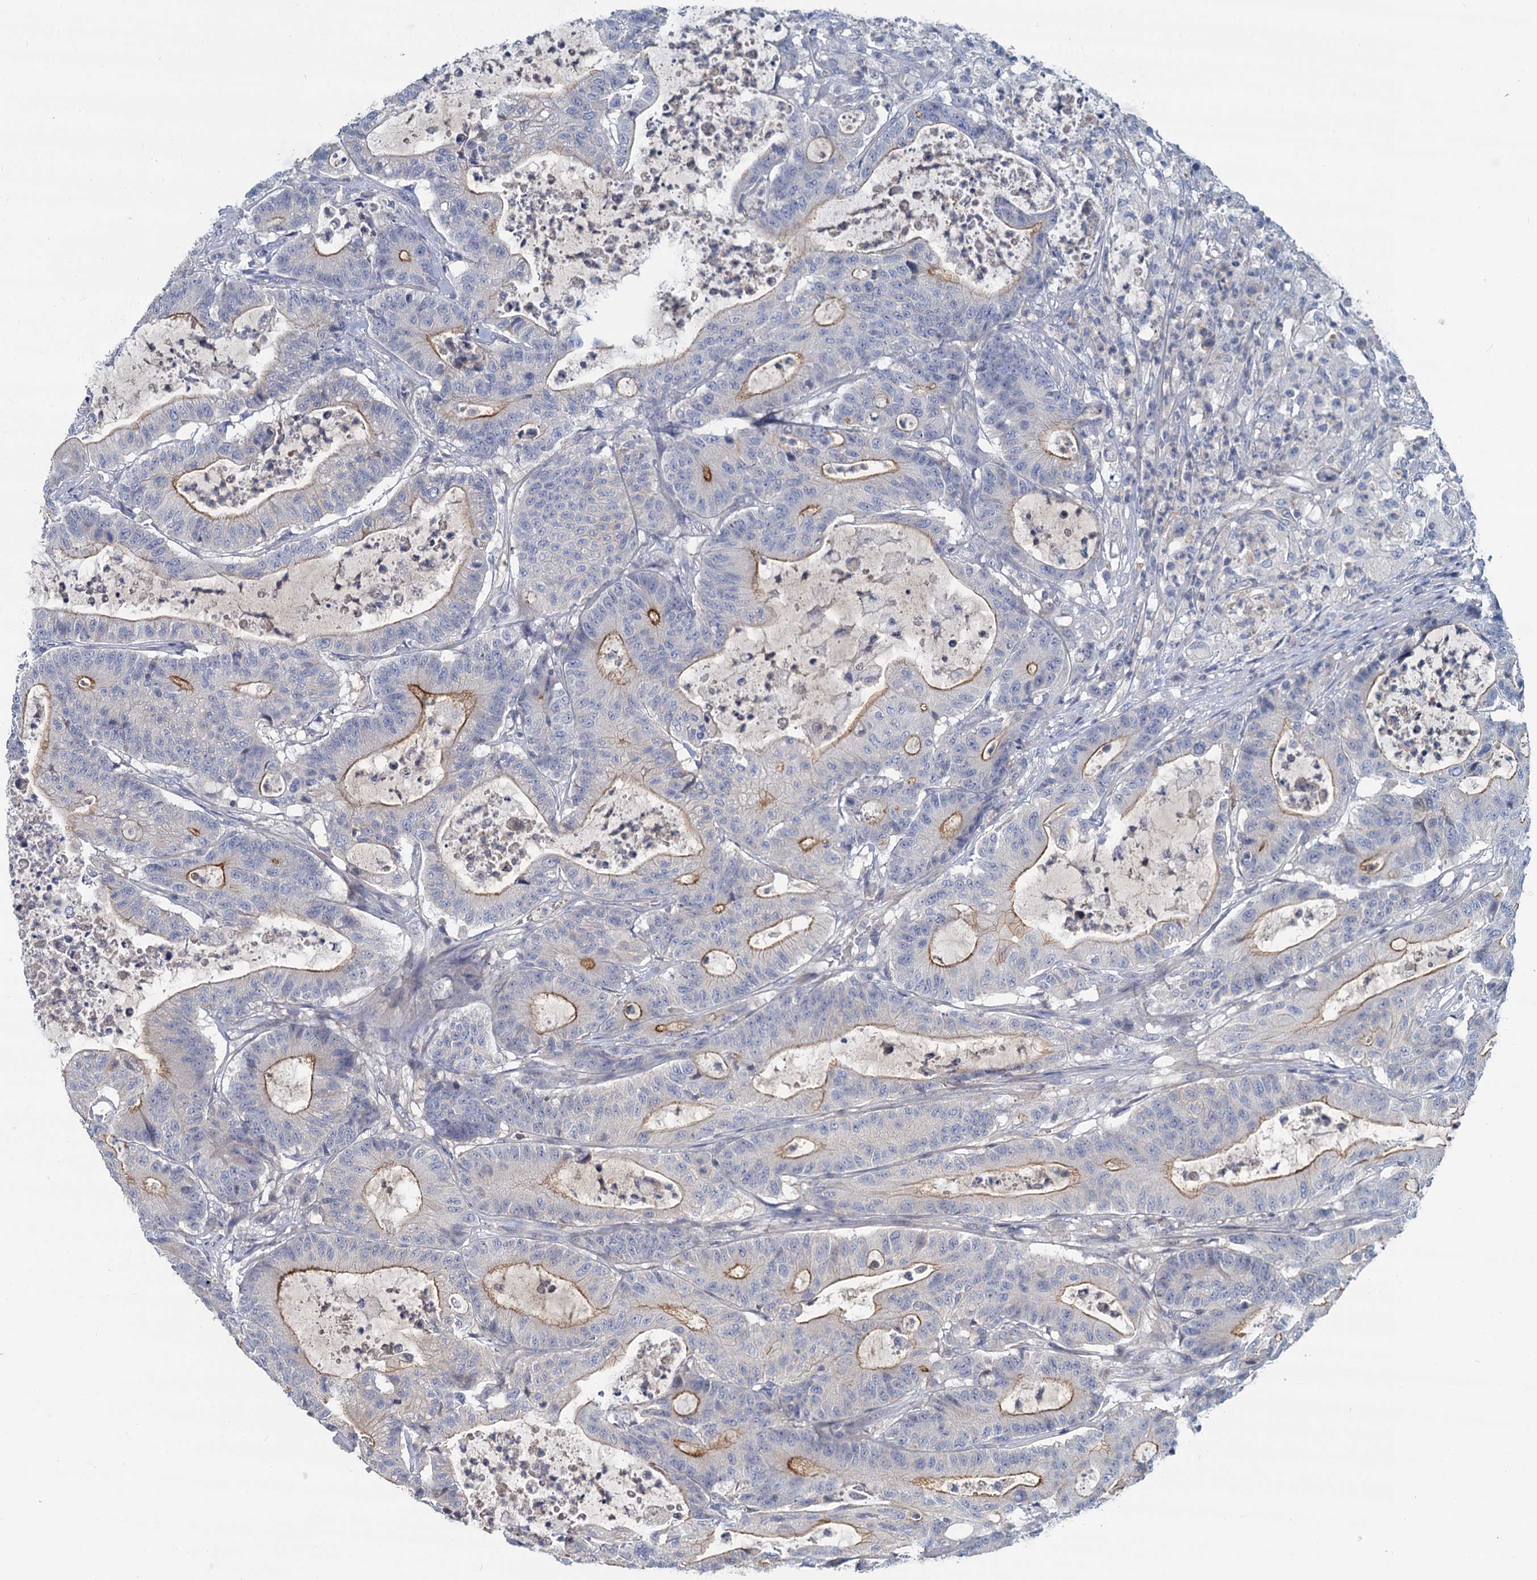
{"staining": {"intensity": "moderate", "quantity": "25%-75%", "location": "cytoplasmic/membranous"}, "tissue": "colorectal cancer", "cell_type": "Tumor cells", "image_type": "cancer", "snomed": [{"axis": "morphology", "description": "Adenocarcinoma, NOS"}, {"axis": "topography", "description": "Colon"}], "caption": "Immunohistochemical staining of human colorectal adenocarcinoma demonstrates medium levels of moderate cytoplasmic/membranous protein positivity in about 25%-75% of tumor cells. (DAB (3,3'-diaminobenzidine) IHC with brightfield microscopy, high magnification).", "gene": "ACSM3", "patient": {"sex": "female", "age": 84}}